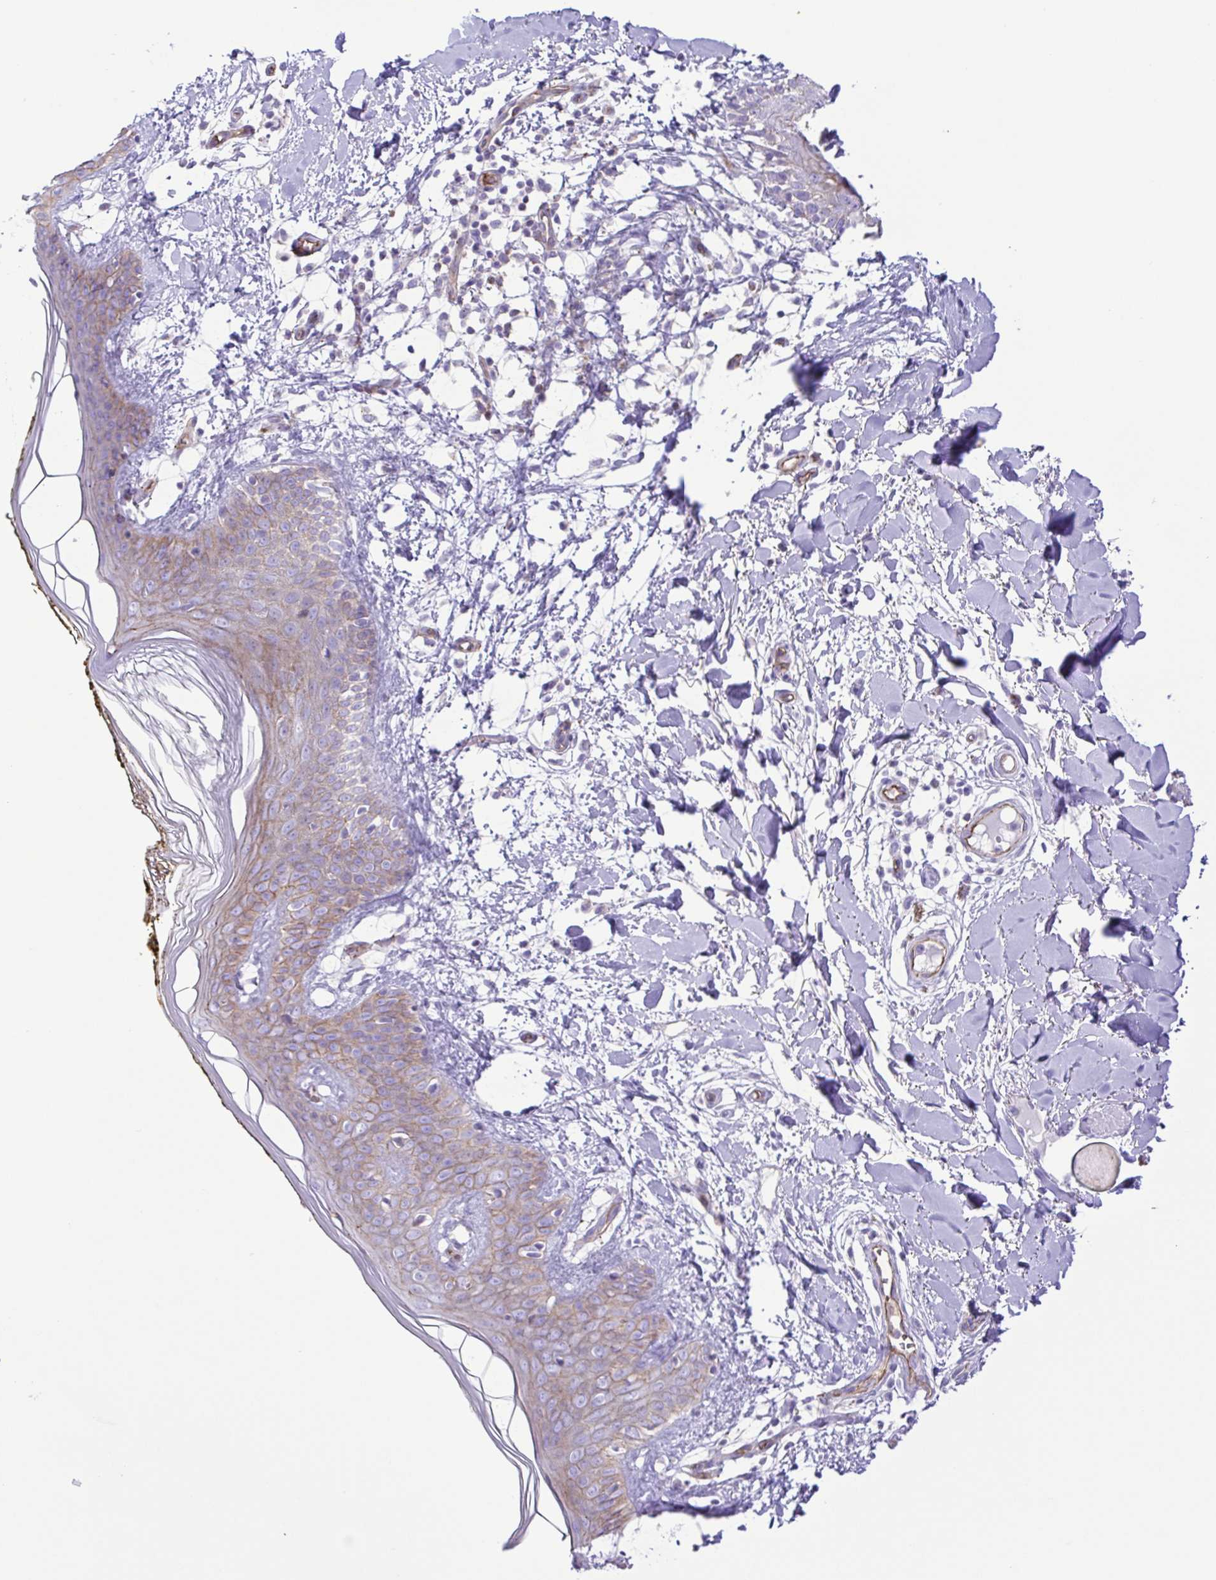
{"staining": {"intensity": "negative", "quantity": "none", "location": "none"}, "tissue": "skin", "cell_type": "Fibroblasts", "image_type": "normal", "snomed": [{"axis": "morphology", "description": "Normal tissue, NOS"}, {"axis": "topography", "description": "Skin"}], "caption": "Immunohistochemical staining of unremarkable human skin demonstrates no significant staining in fibroblasts.", "gene": "FLT1", "patient": {"sex": "female", "age": 34}}